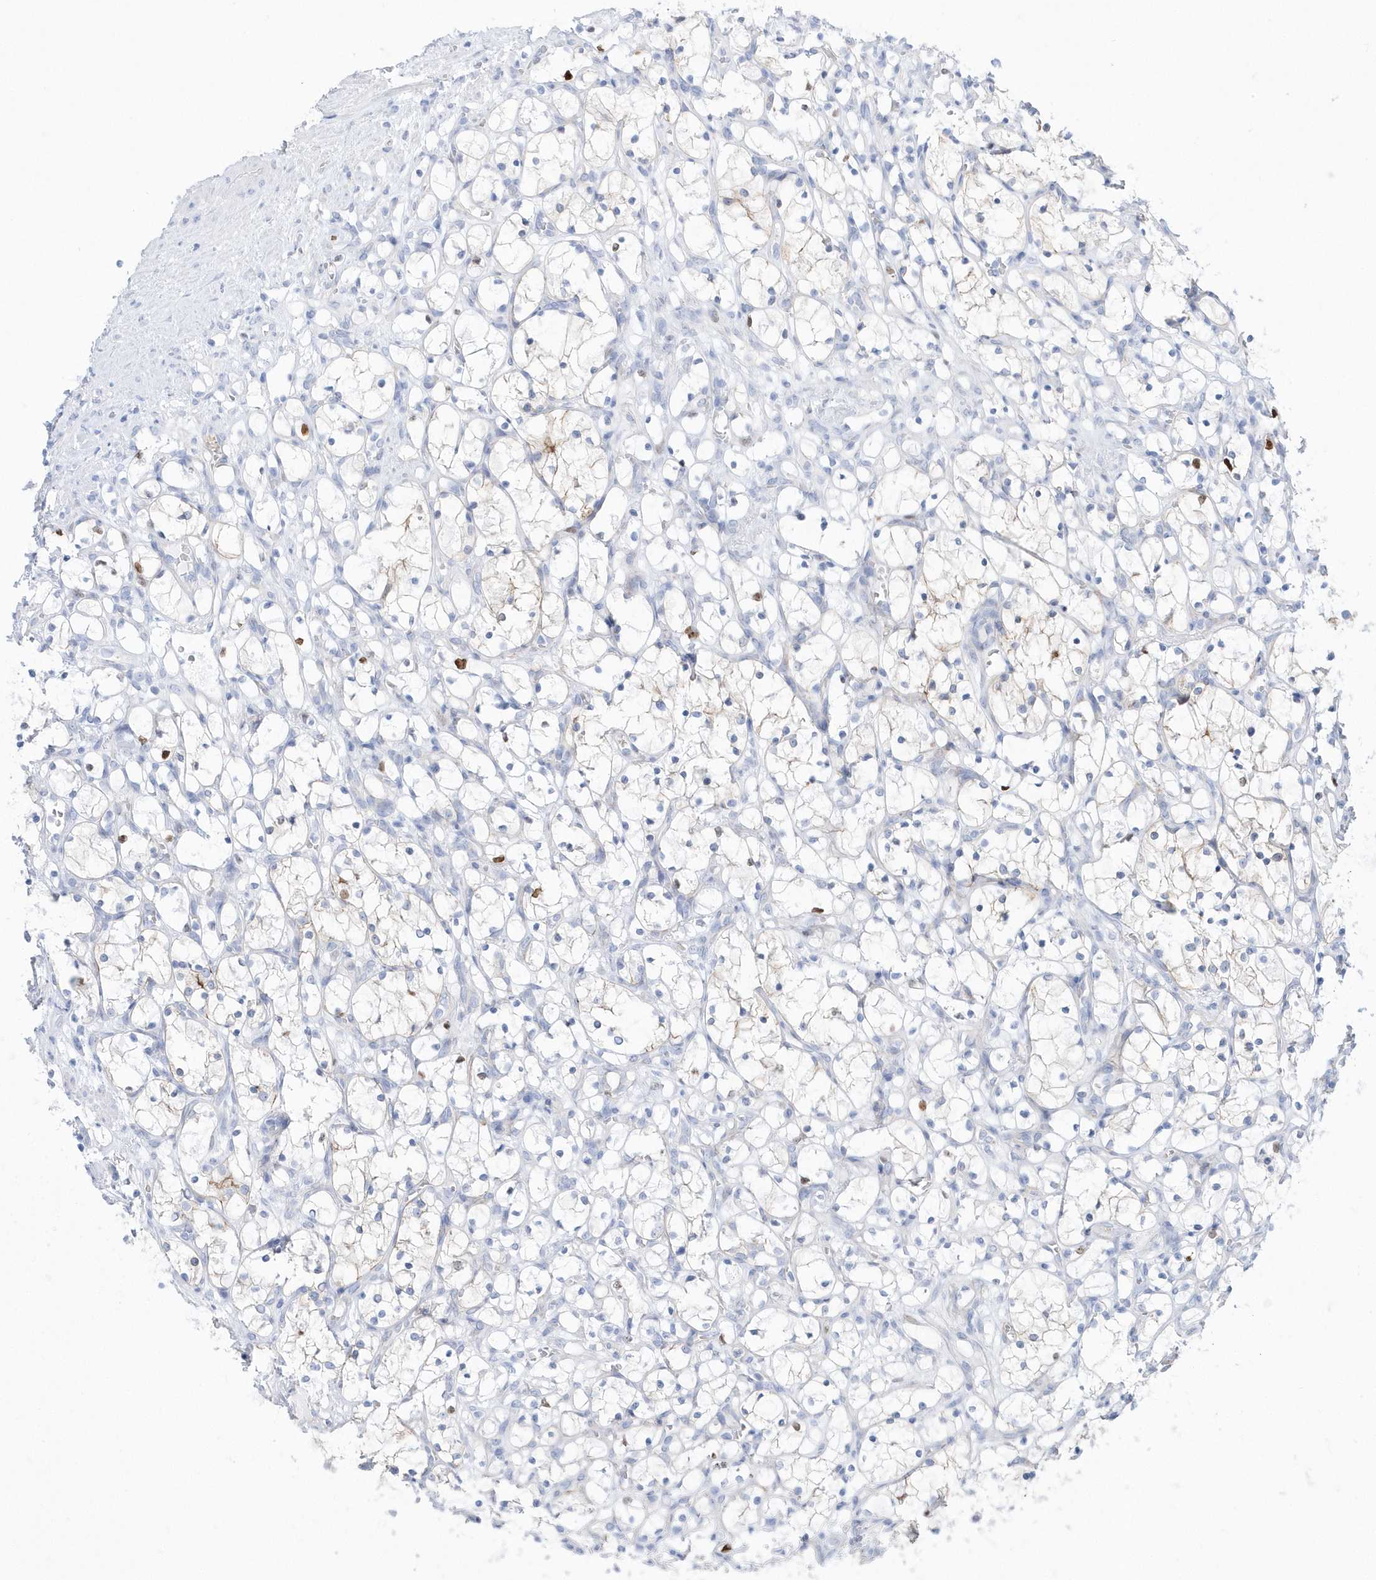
{"staining": {"intensity": "moderate", "quantity": "<25%", "location": "cytoplasmic/membranous"}, "tissue": "renal cancer", "cell_type": "Tumor cells", "image_type": "cancer", "snomed": [{"axis": "morphology", "description": "Adenocarcinoma, NOS"}, {"axis": "topography", "description": "Kidney"}], "caption": "IHC (DAB (3,3'-diaminobenzidine)) staining of human renal cancer (adenocarcinoma) exhibits moderate cytoplasmic/membranous protein positivity in approximately <25% of tumor cells.", "gene": "TMCO6", "patient": {"sex": "female", "age": 69}}